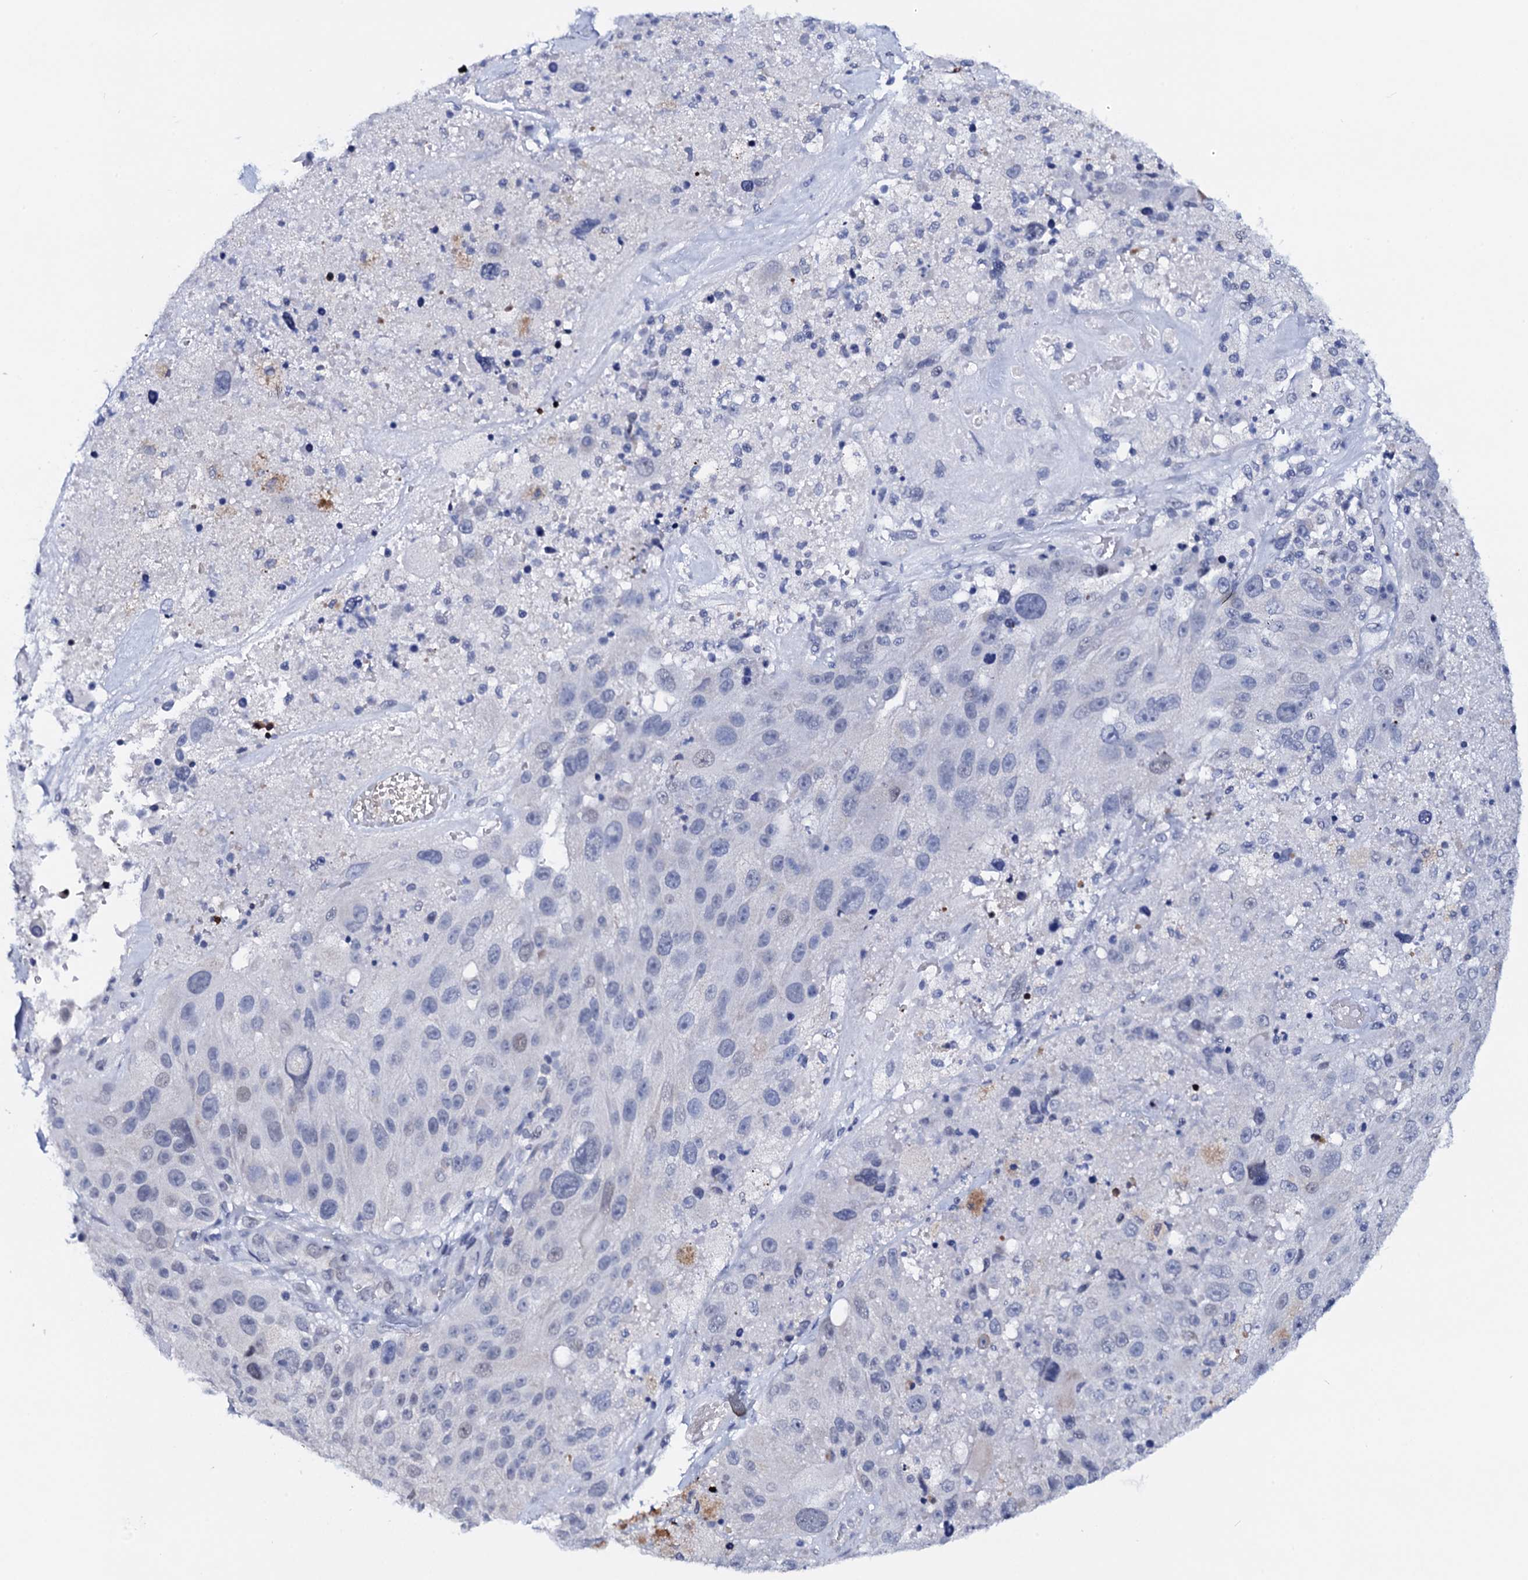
{"staining": {"intensity": "negative", "quantity": "none", "location": "none"}, "tissue": "melanoma", "cell_type": "Tumor cells", "image_type": "cancer", "snomed": [{"axis": "morphology", "description": "Malignant melanoma, Metastatic site"}, {"axis": "topography", "description": "Lymph node"}], "caption": "Protein analysis of malignant melanoma (metastatic site) displays no significant staining in tumor cells. (DAB immunohistochemistry, high magnification).", "gene": "C16orf87", "patient": {"sex": "male", "age": 62}}